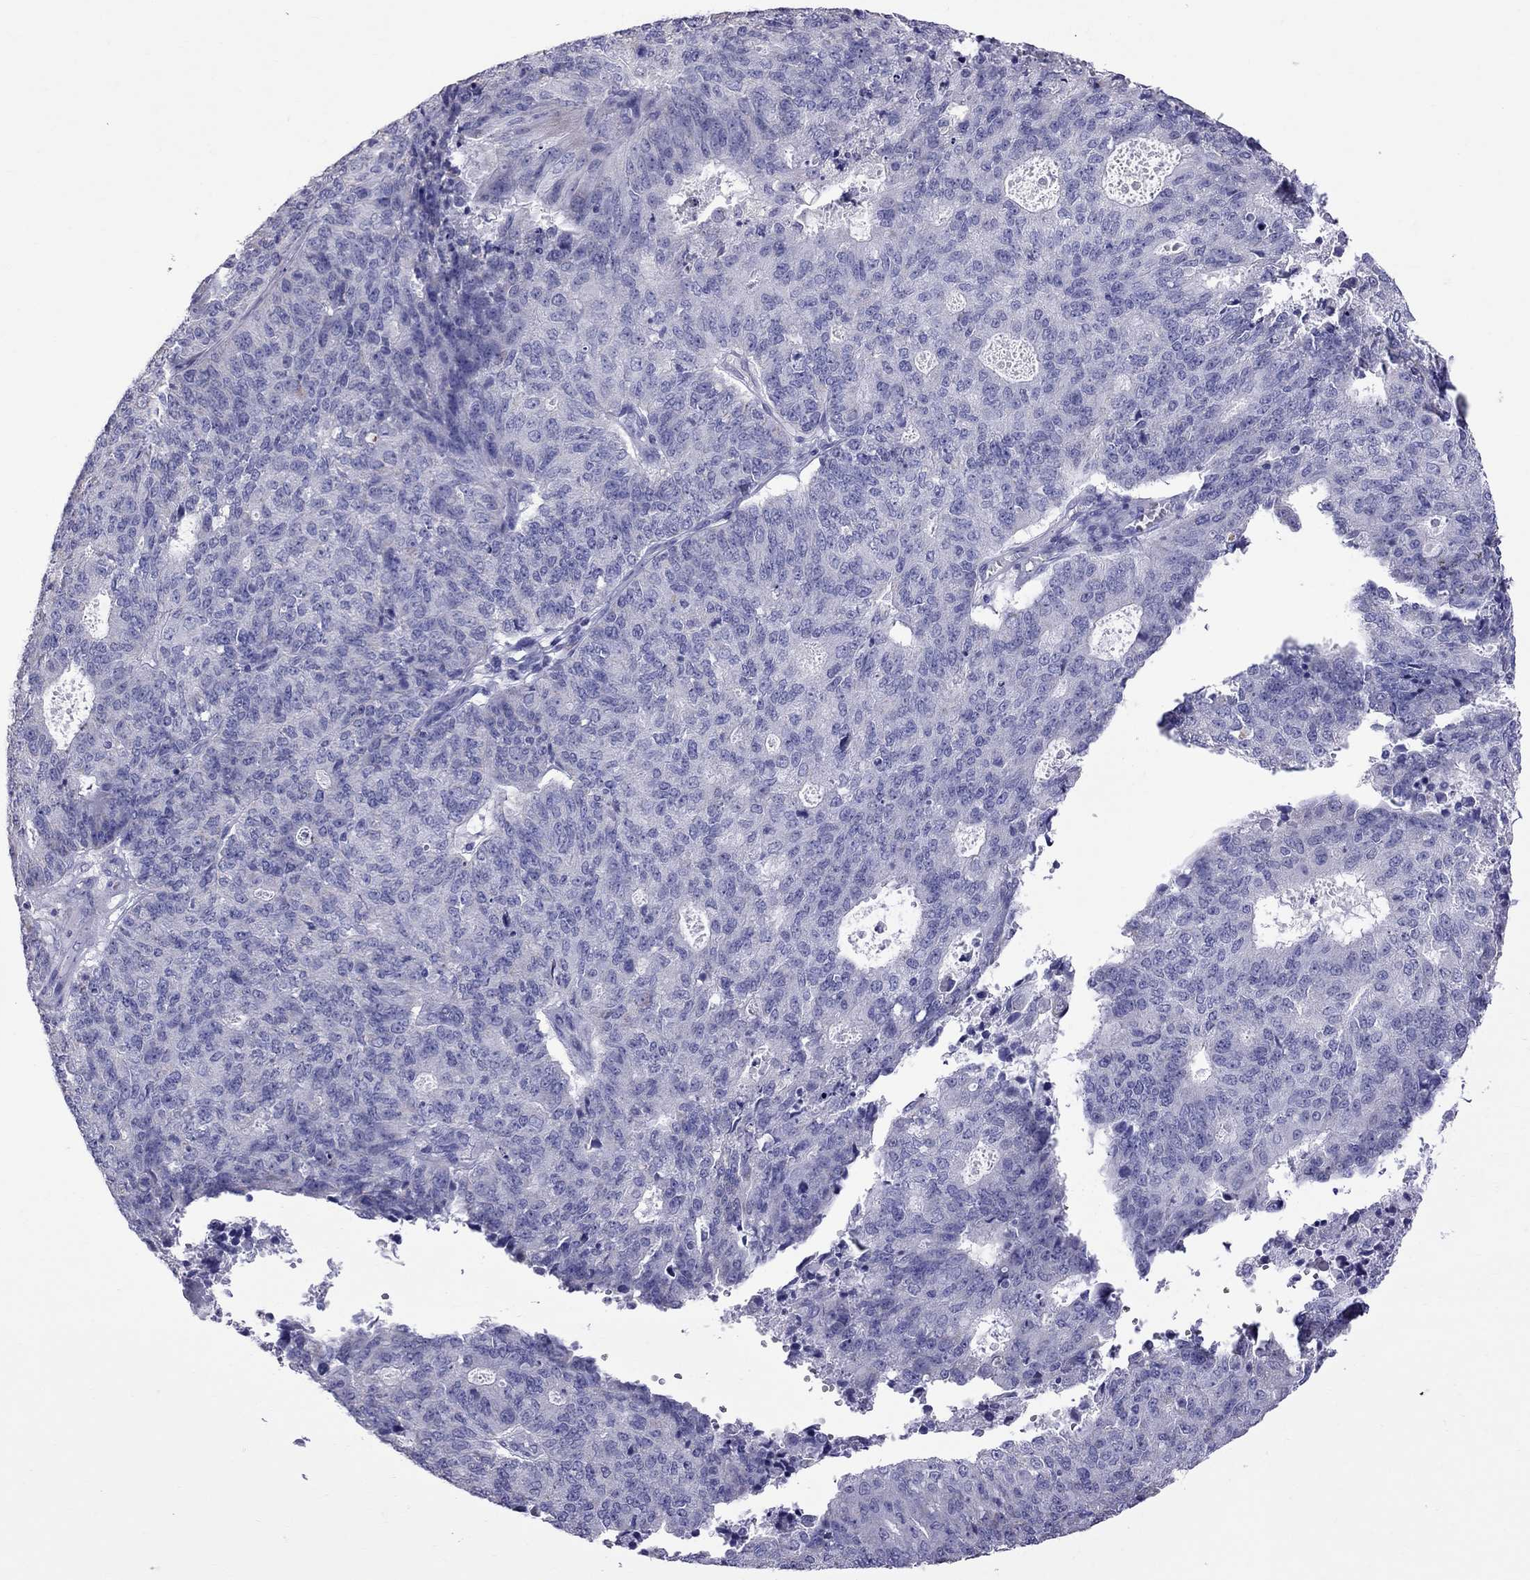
{"staining": {"intensity": "negative", "quantity": "none", "location": "none"}, "tissue": "endometrial cancer", "cell_type": "Tumor cells", "image_type": "cancer", "snomed": [{"axis": "morphology", "description": "Adenocarcinoma, NOS"}, {"axis": "topography", "description": "Endometrium"}], "caption": "This micrograph is of endometrial adenocarcinoma stained with immunohistochemistry to label a protein in brown with the nuclei are counter-stained blue. There is no expression in tumor cells.", "gene": "TTLL13", "patient": {"sex": "female", "age": 82}}